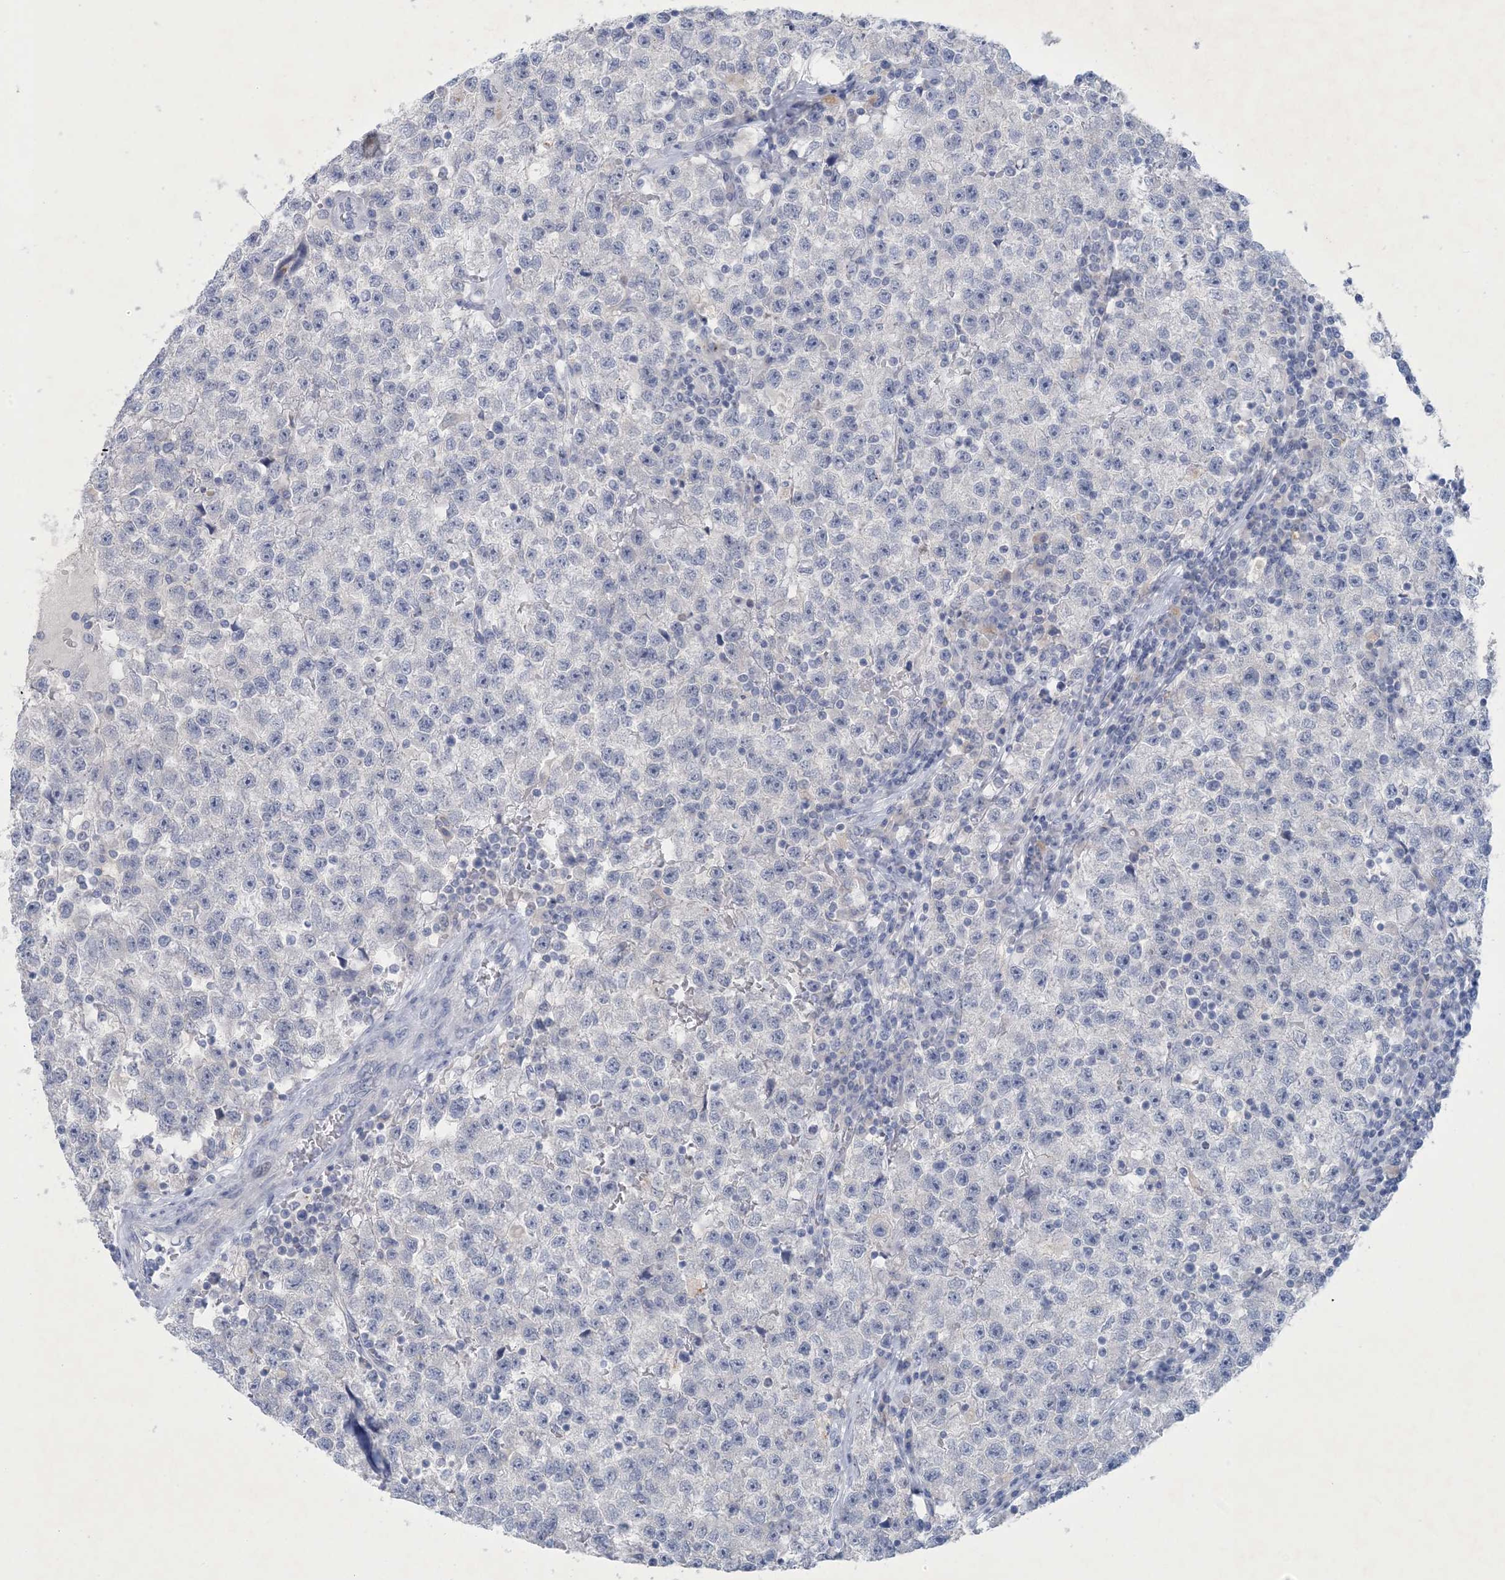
{"staining": {"intensity": "negative", "quantity": "none", "location": "none"}, "tissue": "testis cancer", "cell_type": "Tumor cells", "image_type": "cancer", "snomed": [{"axis": "morphology", "description": "Seminoma, NOS"}, {"axis": "topography", "description": "Testis"}], "caption": "Testis seminoma was stained to show a protein in brown. There is no significant staining in tumor cells. (DAB immunohistochemistry (IHC), high magnification).", "gene": "GABRG1", "patient": {"sex": "male", "age": 22}}